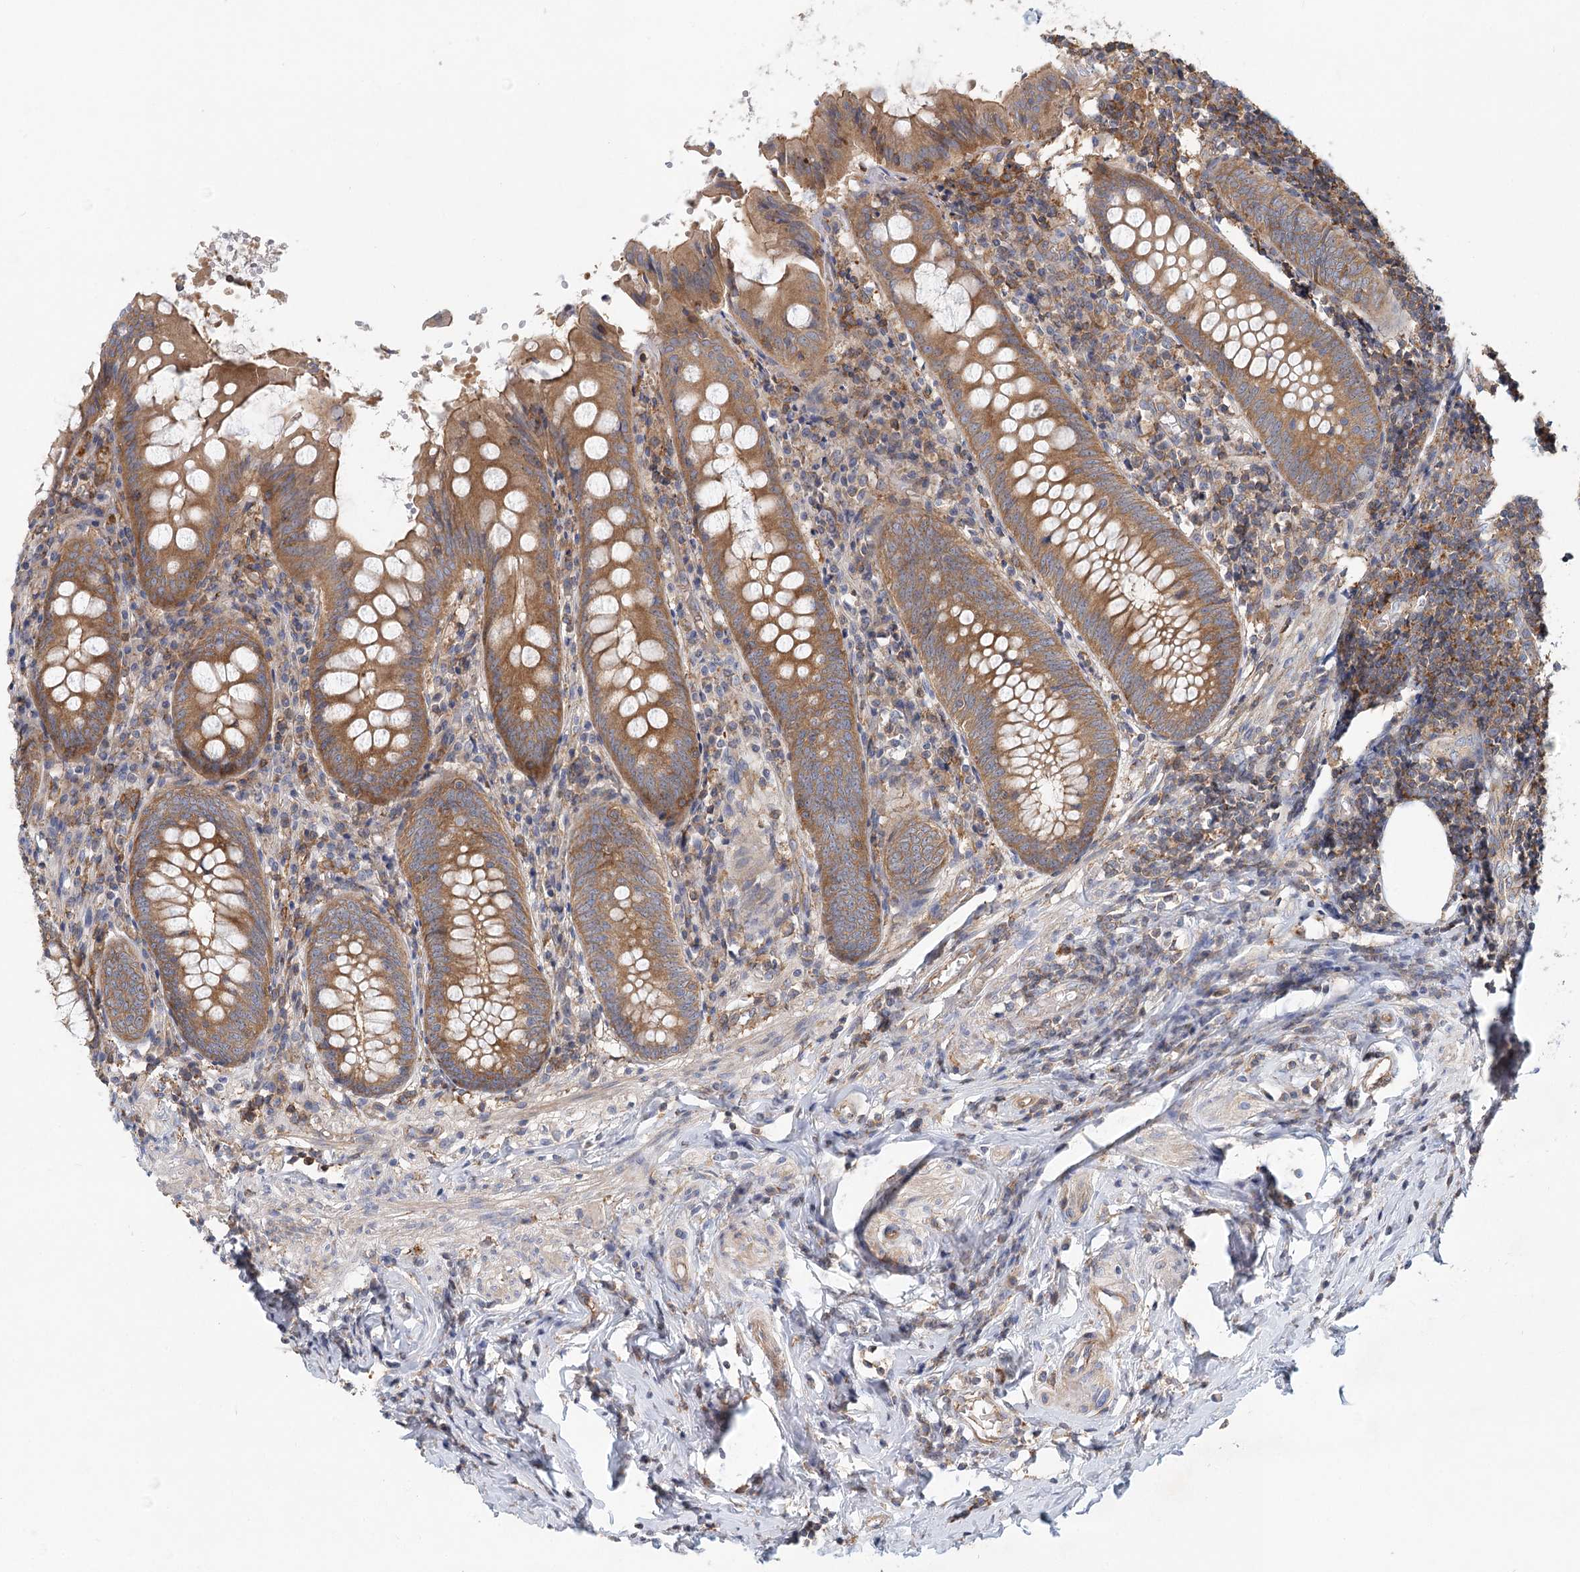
{"staining": {"intensity": "strong", "quantity": ">75%", "location": "cytoplasmic/membranous"}, "tissue": "appendix", "cell_type": "Glandular cells", "image_type": "normal", "snomed": [{"axis": "morphology", "description": "Normal tissue, NOS"}, {"axis": "topography", "description": "Appendix"}], "caption": "Brown immunohistochemical staining in unremarkable human appendix reveals strong cytoplasmic/membranous staining in approximately >75% of glandular cells.", "gene": "UMPS", "patient": {"sex": "female", "age": 54}}